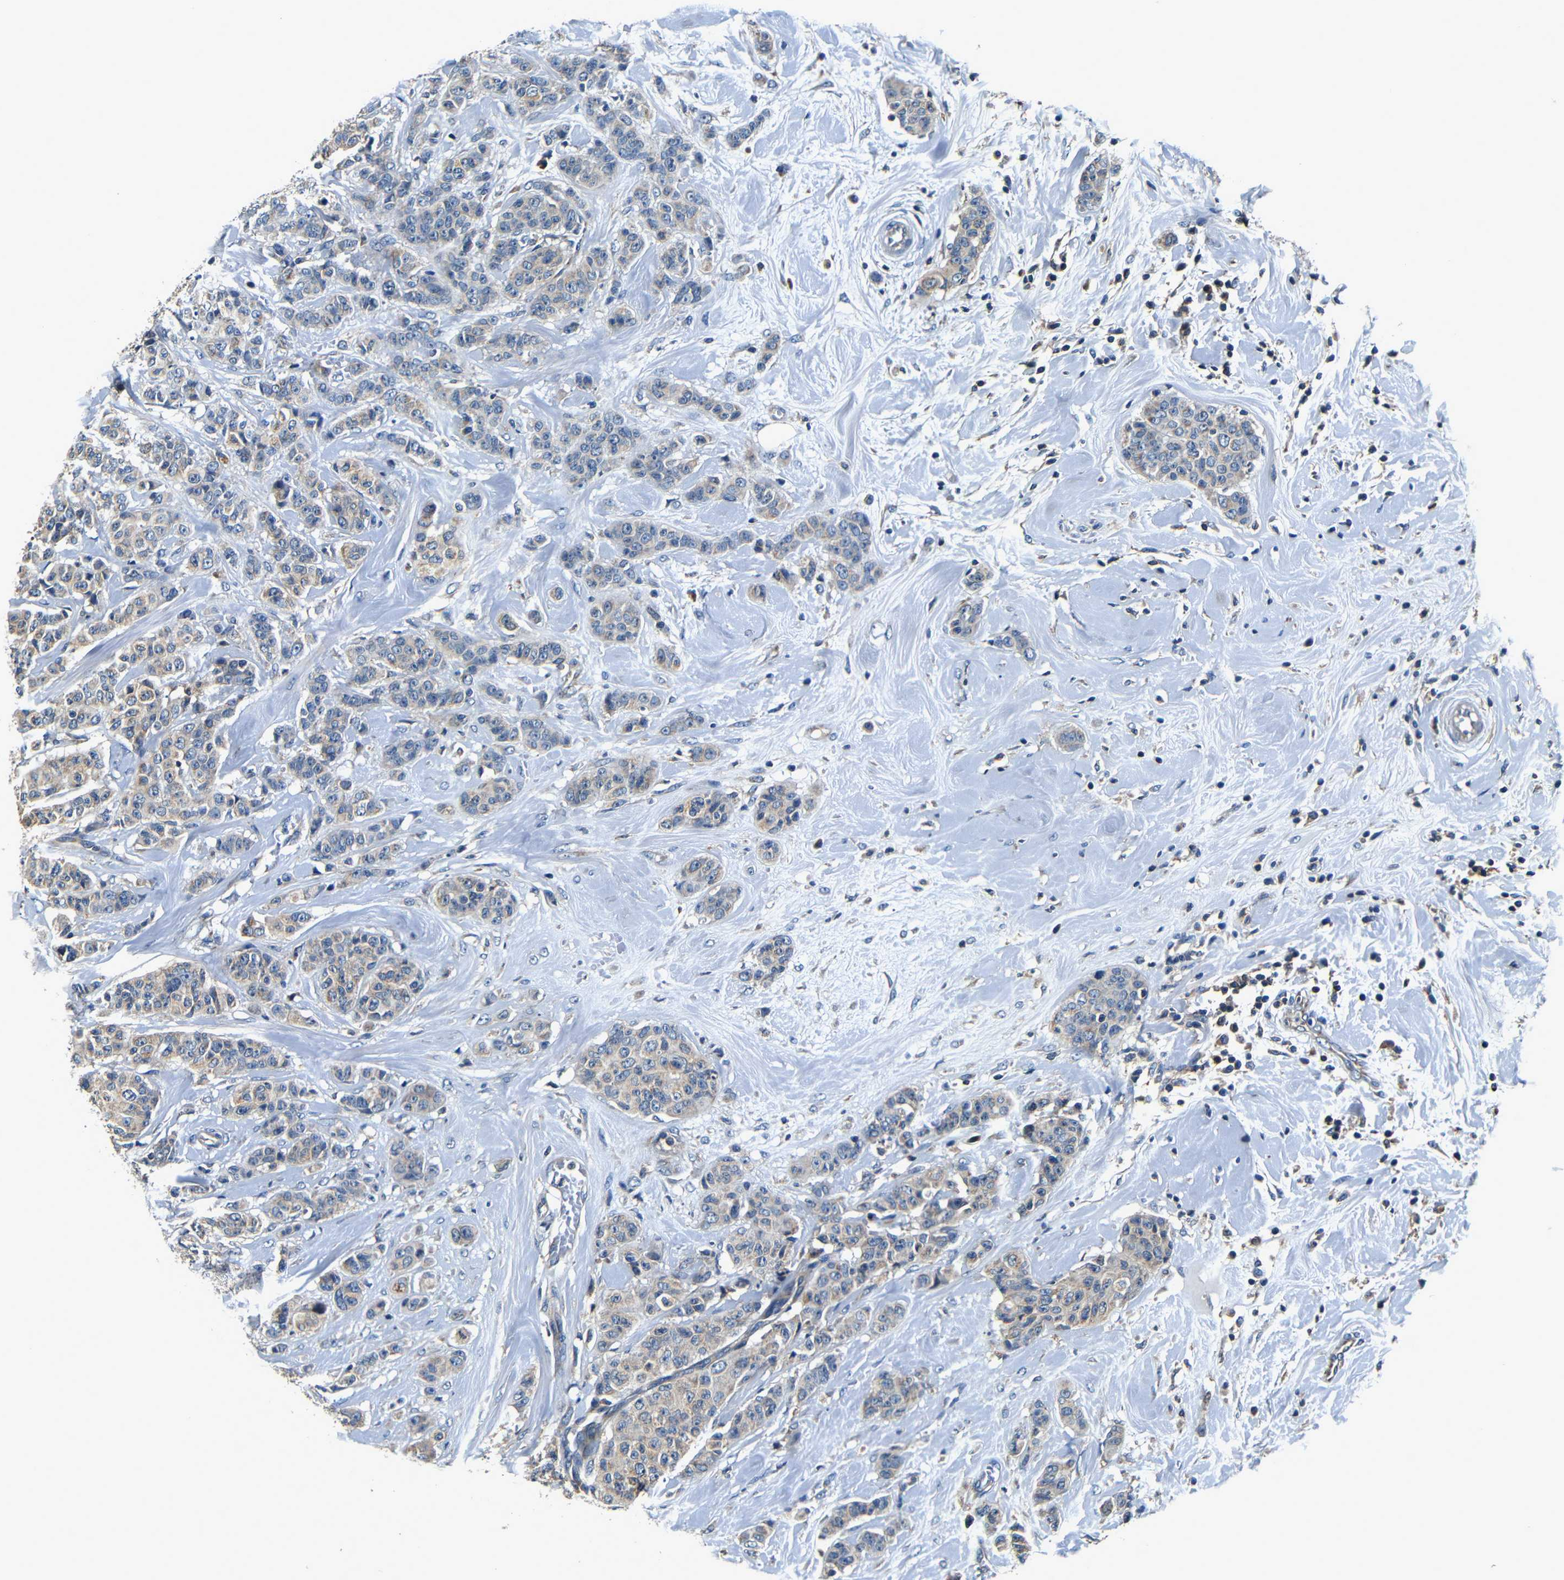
{"staining": {"intensity": "weak", "quantity": ">75%", "location": "cytoplasmic/membranous"}, "tissue": "breast cancer", "cell_type": "Tumor cells", "image_type": "cancer", "snomed": [{"axis": "morphology", "description": "Normal tissue, NOS"}, {"axis": "morphology", "description": "Duct carcinoma"}, {"axis": "topography", "description": "Breast"}], "caption": "Weak cytoplasmic/membranous staining for a protein is present in about >75% of tumor cells of invasive ductal carcinoma (breast) using immunohistochemistry.", "gene": "MTX1", "patient": {"sex": "female", "age": 40}}